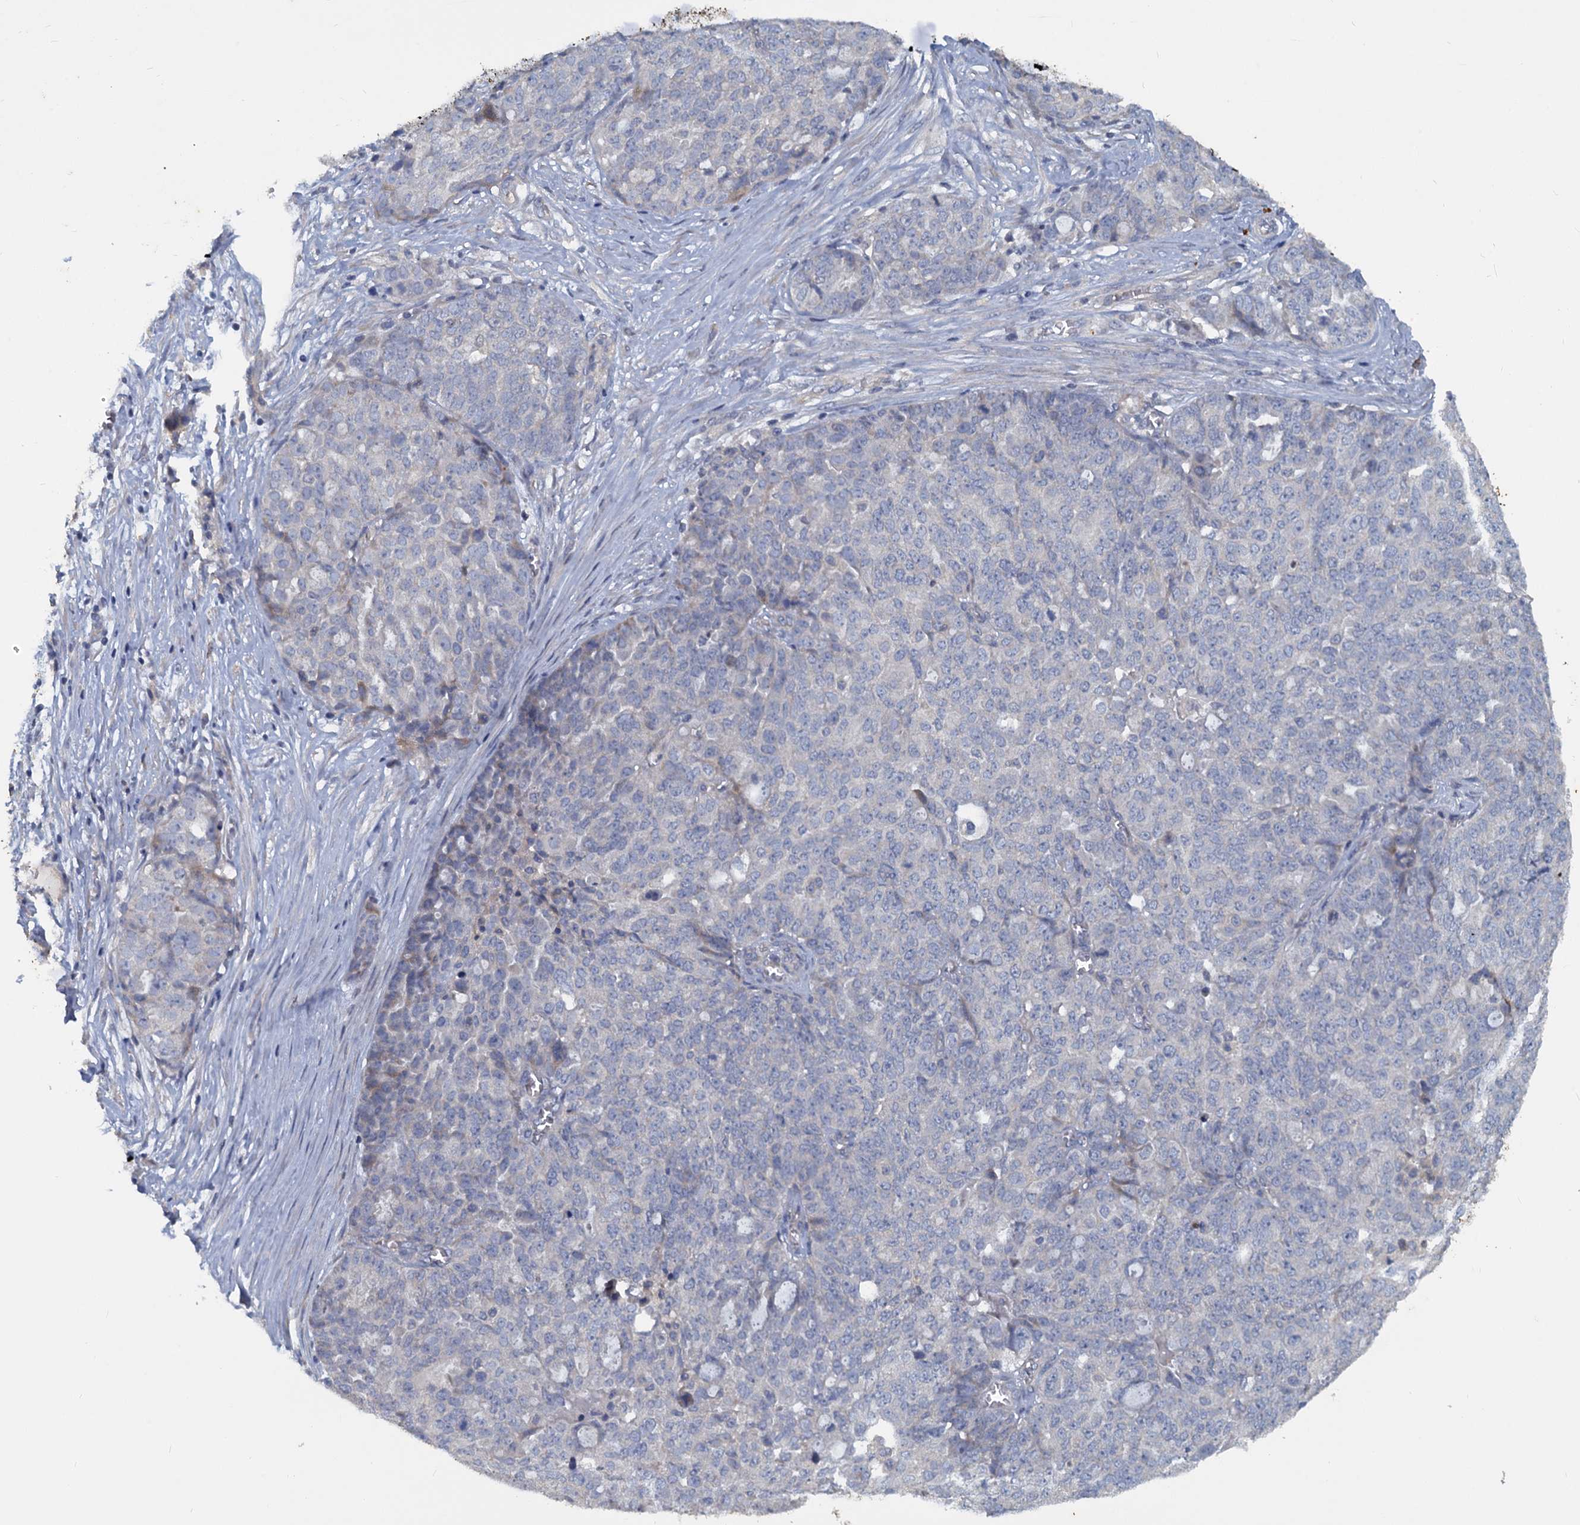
{"staining": {"intensity": "negative", "quantity": "none", "location": "none"}, "tissue": "ovarian cancer", "cell_type": "Tumor cells", "image_type": "cancer", "snomed": [{"axis": "morphology", "description": "Cystadenocarcinoma, serous, NOS"}, {"axis": "topography", "description": "Soft tissue"}, {"axis": "topography", "description": "Ovary"}], "caption": "A photomicrograph of serous cystadenocarcinoma (ovarian) stained for a protein displays no brown staining in tumor cells.", "gene": "SLC2A7", "patient": {"sex": "female", "age": 57}}